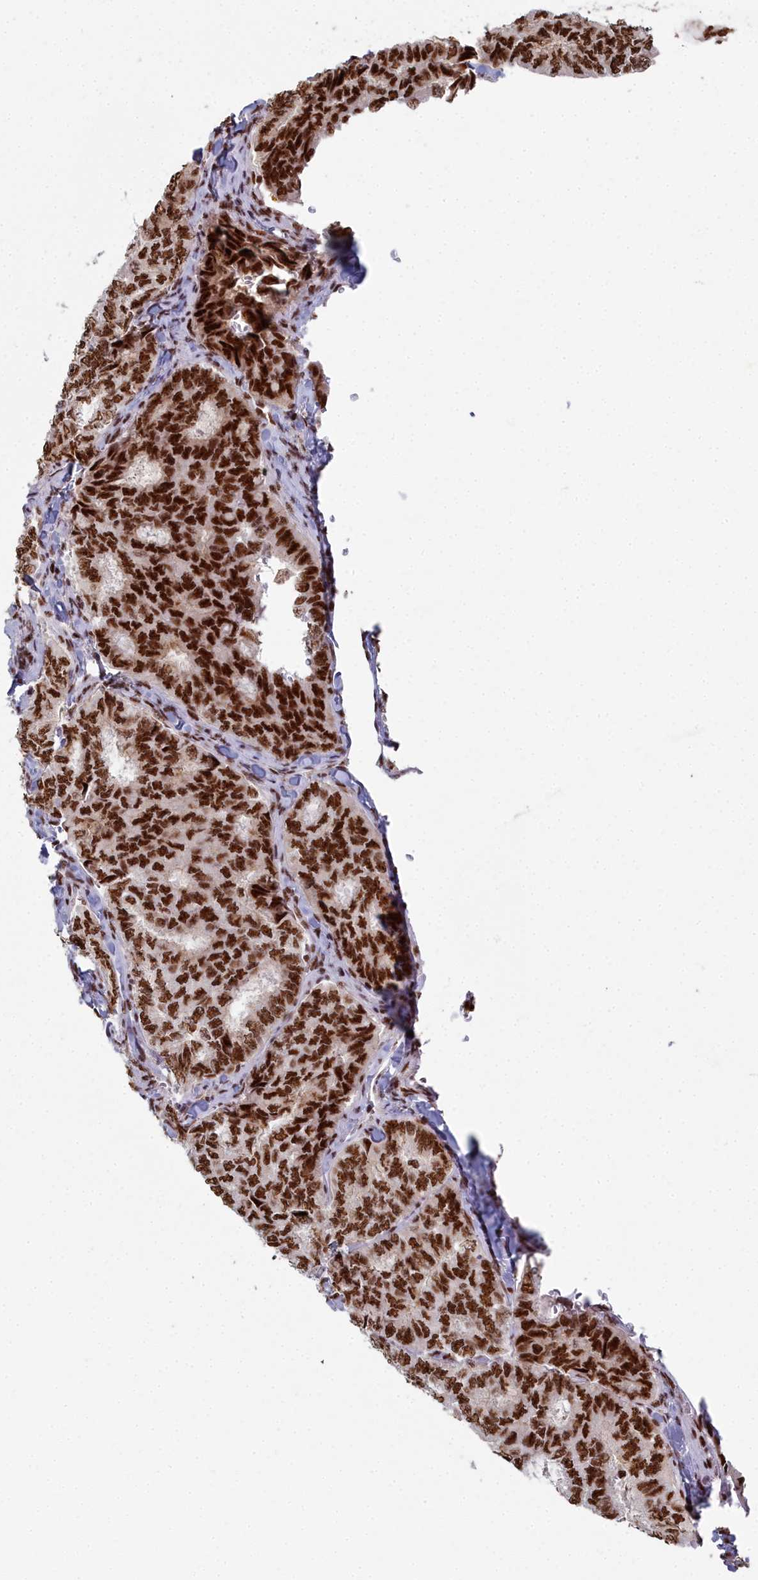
{"staining": {"intensity": "strong", "quantity": ">75%", "location": "nuclear"}, "tissue": "thyroid cancer", "cell_type": "Tumor cells", "image_type": "cancer", "snomed": [{"axis": "morphology", "description": "Papillary adenocarcinoma, NOS"}, {"axis": "topography", "description": "Thyroid gland"}], "caption": "This is an image of immunohistochemistry (IHC) staining of thyroid cancer (papillary adenocarcinoma), which shows strong expression in the nuclear of tumor cells.", "gene": "SF3B3", "patient": {"sex": "female", "age": 35}}